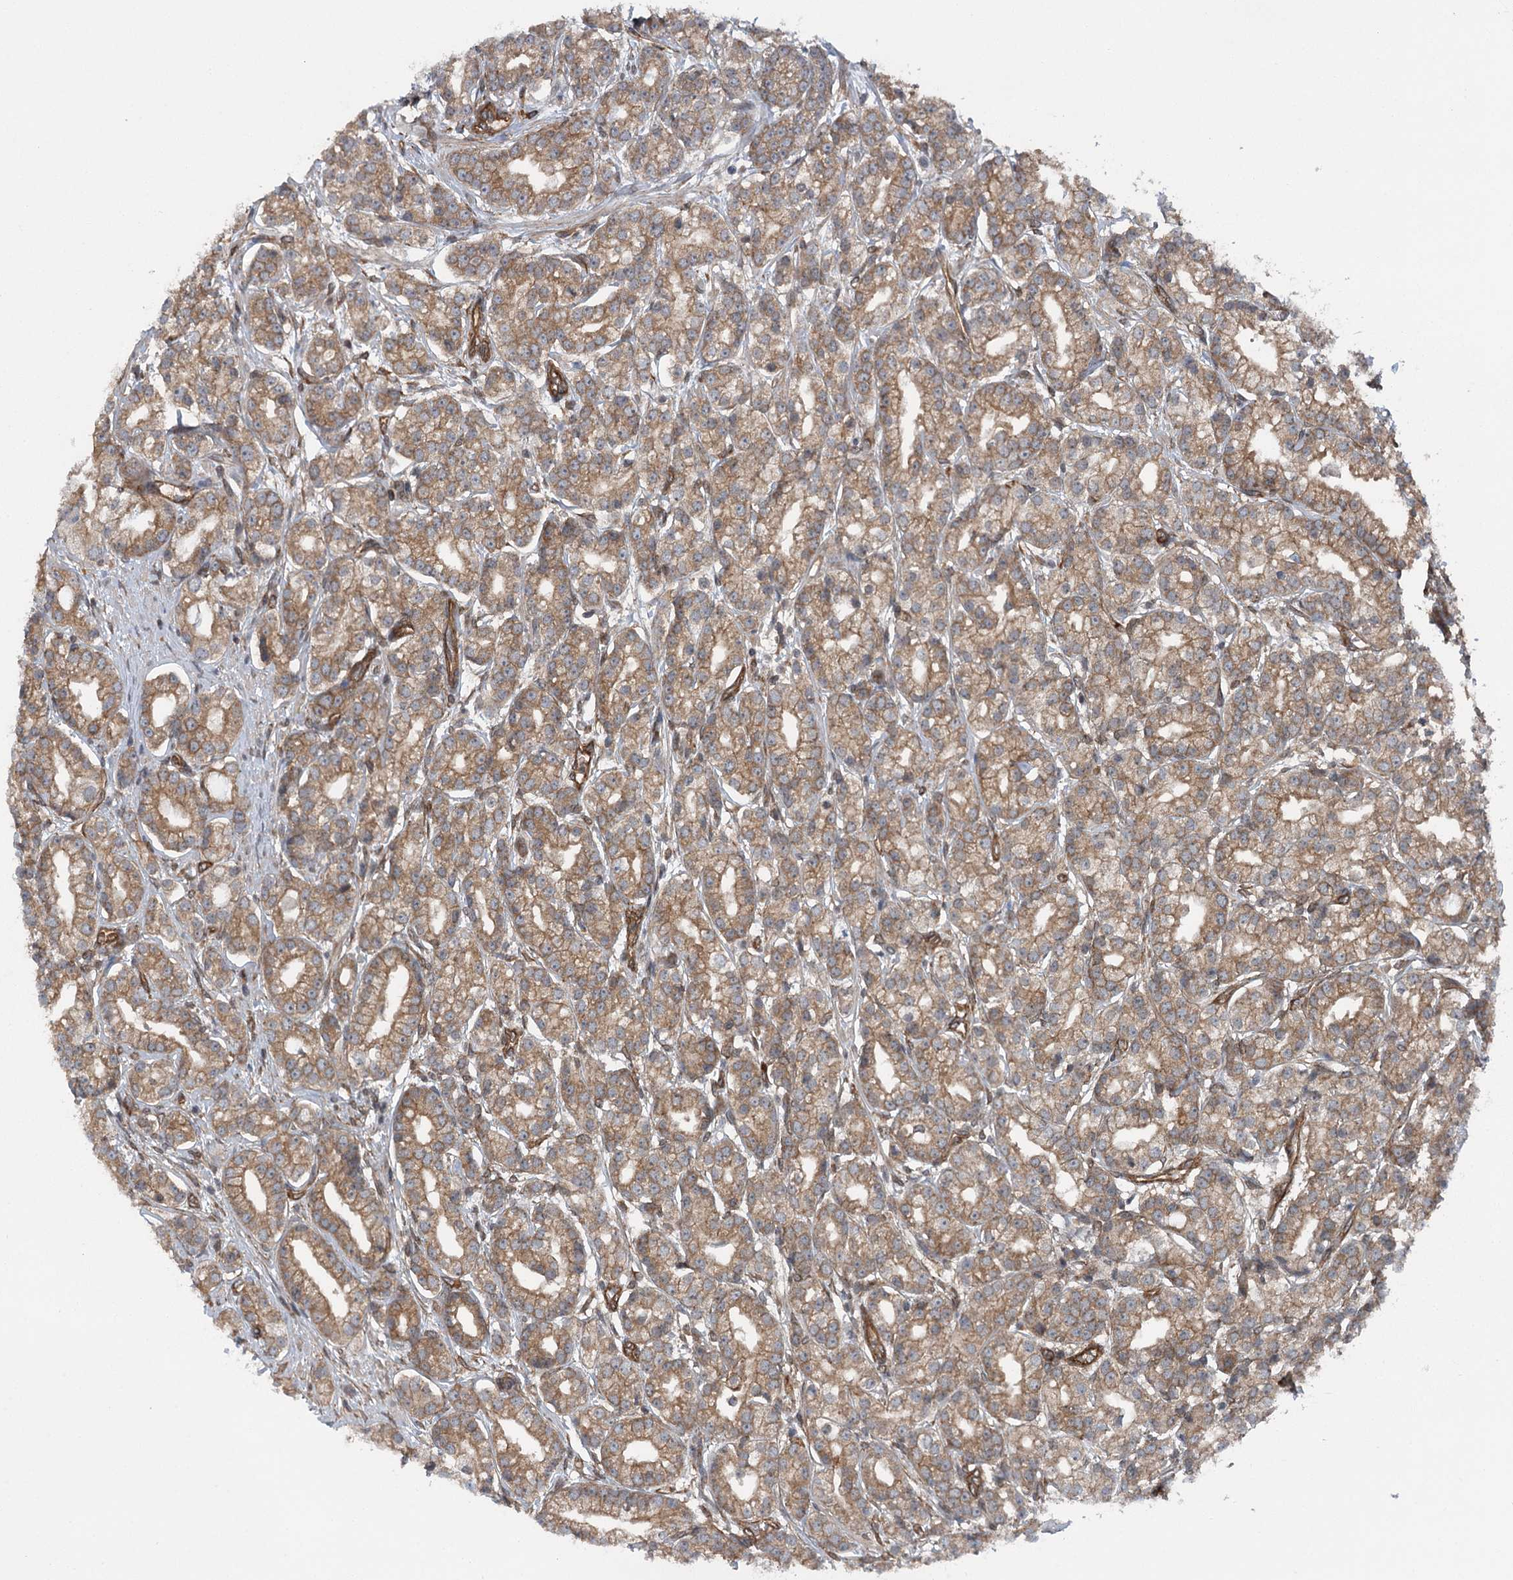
{"staining": {"intensity": "moderate", "quantity": ">75%", "location": "cytoplasmic/membranous"}, "tissue": "prostate cancer", "cell_type": "Tumor cells", "image_type": "cancer", "snomed": [{"axis": "morphology", "description": "Adenocarcinoma, High grade"}, {"axis": "topography", "description": "Prostate"}], "caption": "IHC histopathology image of human prostate adenocarcinoma (high-grade) stained for a protein (brown), which displays medium levels of moderate cytoplasmic/membranous staining in approximately >75% of tumor cells.", "gene": "IQSEC1", "patient": {"sex": "male", "age": 69}}